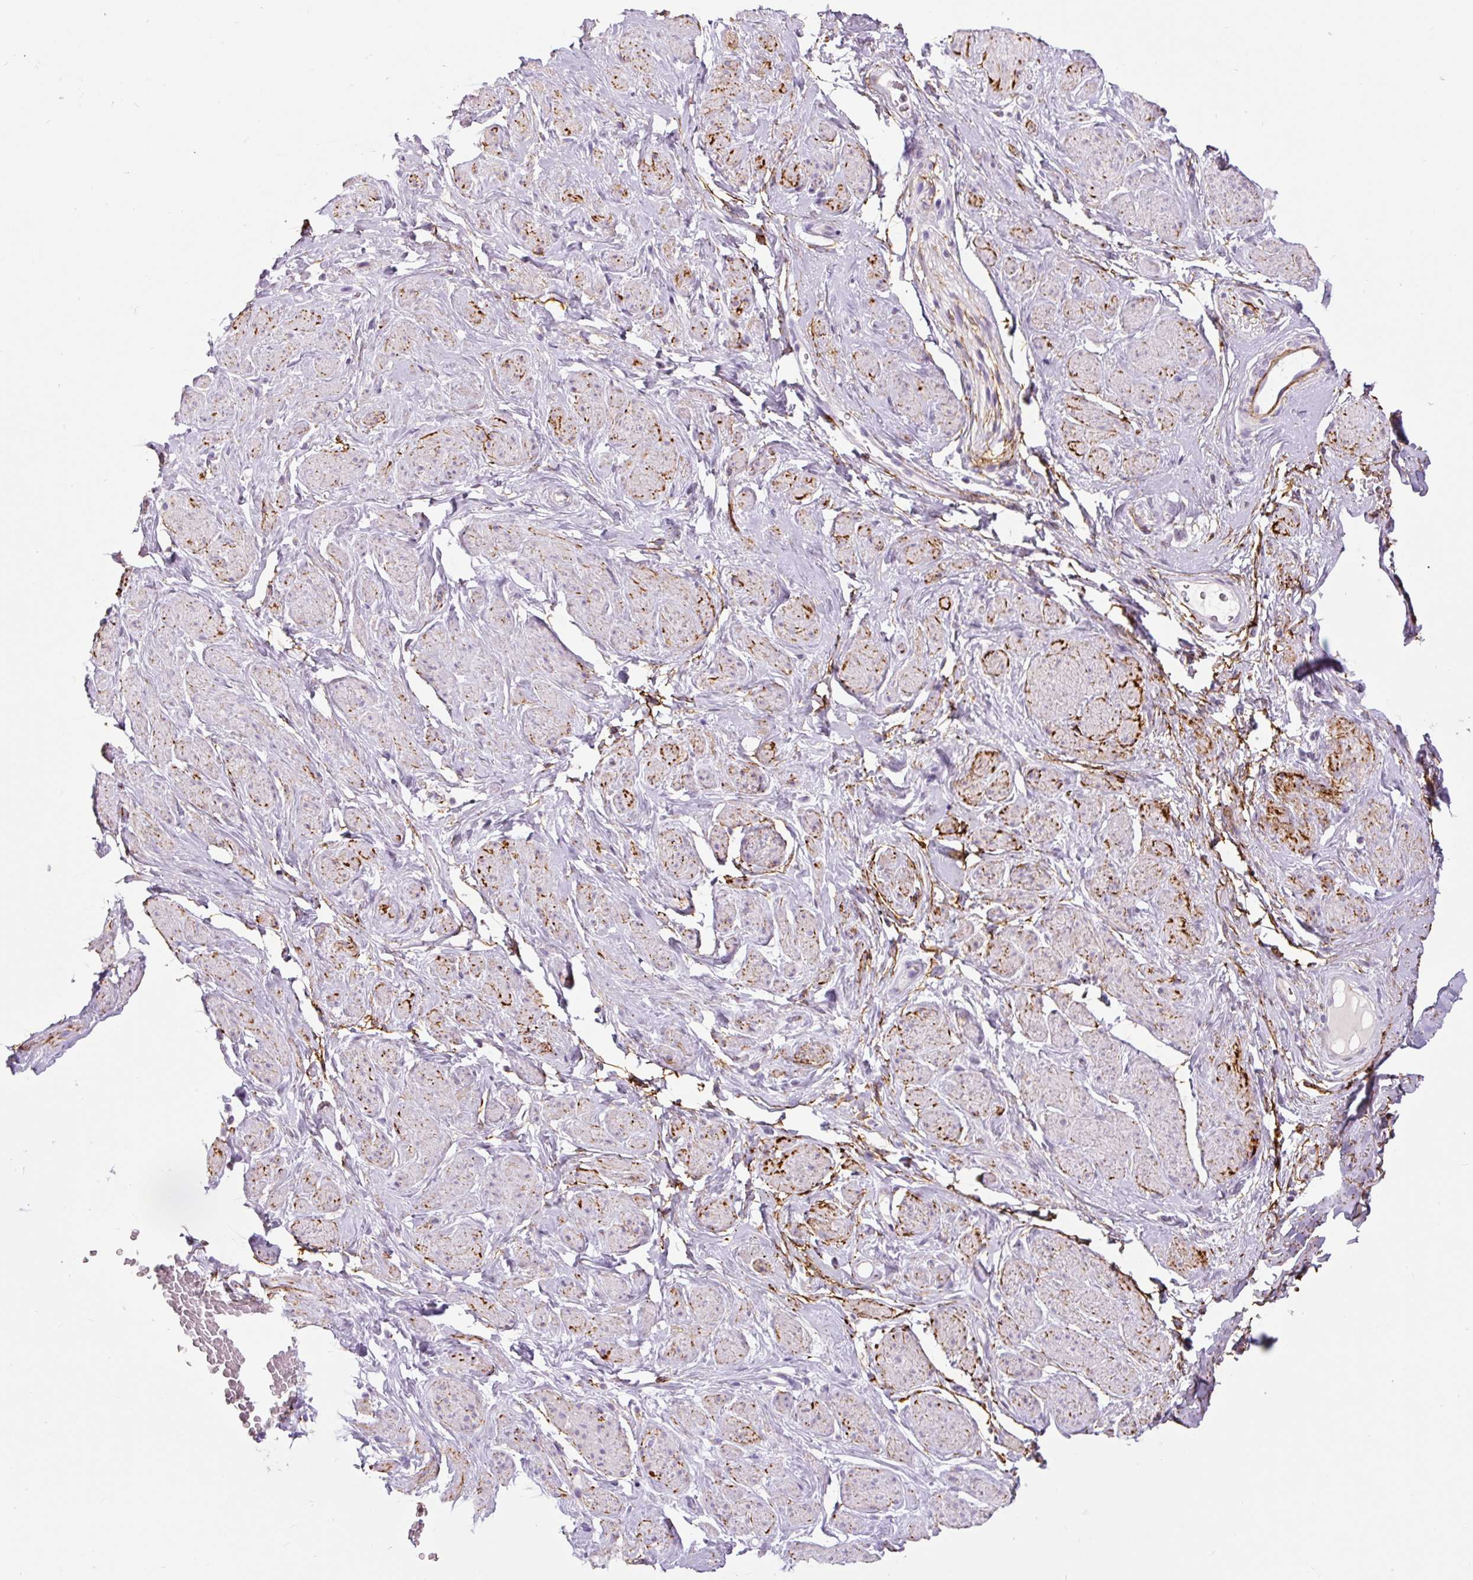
{"staining": {"intensity": "moderate", "quantity": "25%-75%", "location": "cytoplasmic/membranous"}, "tissue": "adipose tissue", "cell_type": "Adipocytes", "image_type": "normal", "snomed": [{"axis": "morphology", "description": "Normal tissue, NOS"}, {"axis": "topography", "description": "Vagina"}, {"axis": "topography", "description": "Peripheral nerve tissue"}], "caption": "DAB immunohistochemical staining of normal human adipose tissue demonstrates moderate cytoplasmic/membranous protein positivity in approximately 25%-75% of adipocytes. Immunohistochemistry (ihc) stains the protein of interest in brown and the nuclei are stained blue.", "gene": "FBN1", "patient": {"sex": "female", "age": 71}}